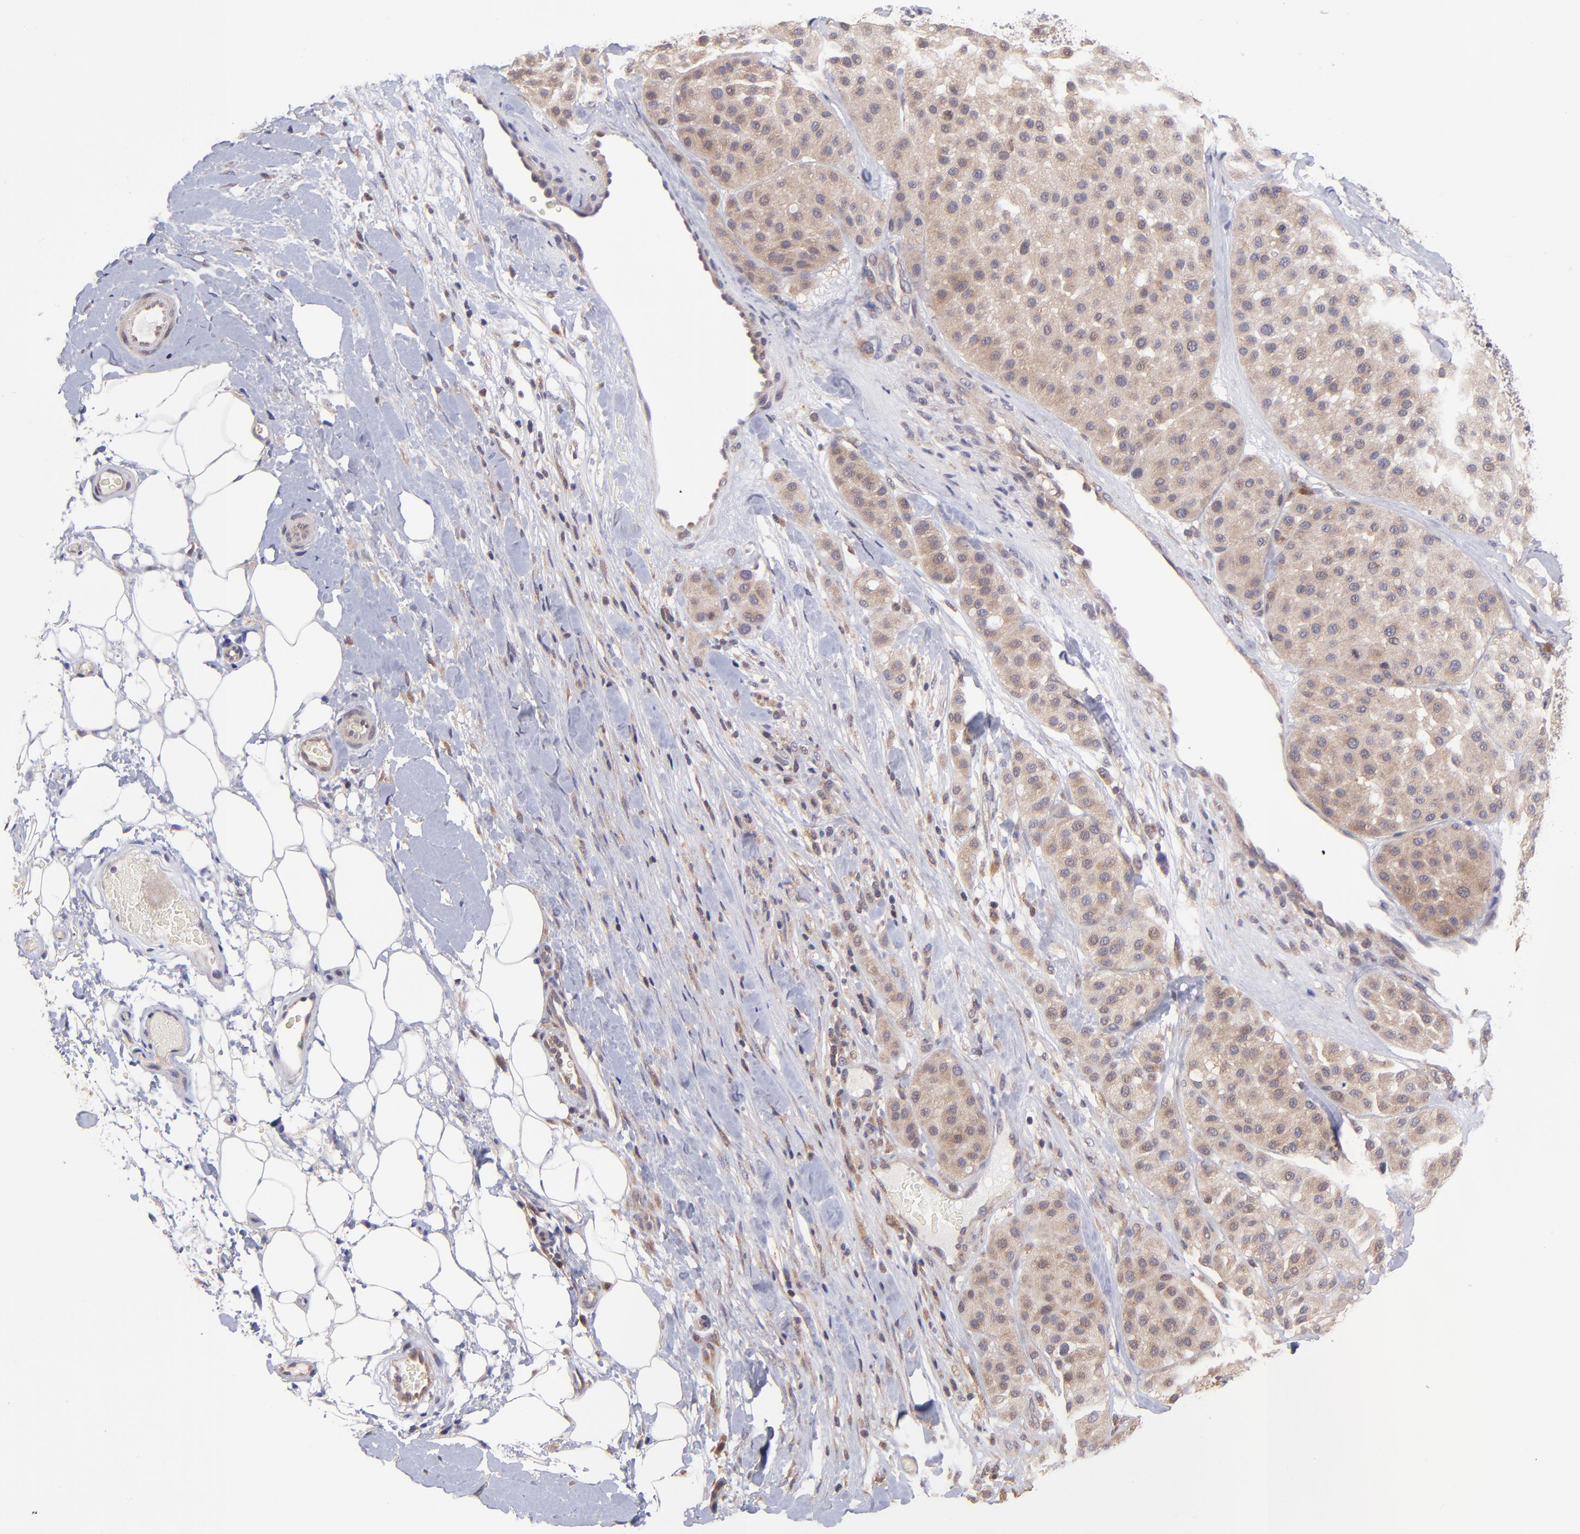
{"staining": {"intensity": "moderate", "quantity": ">75%", "location": "cytoplasmic/membranous"}, "tissue": "melanoma", "cell_type": "Tumor cells", "image_type": "cancer", "snomed": [{"axis": "morphology", "description": "Normal tissue, NOS"}, {"axis": "morphology", "description": "Malignant melanoma, Metastatic site"}, {"axis": "topography", "description": "Skin"}], "caption": "Human melanoma stained for a protein (brown) demonstrates moderate cytoplasmic/membranous positive positivity in about >75% of tumor cells.", "gene": "NSF", "patient": {"sex": "male", "age": 41}}